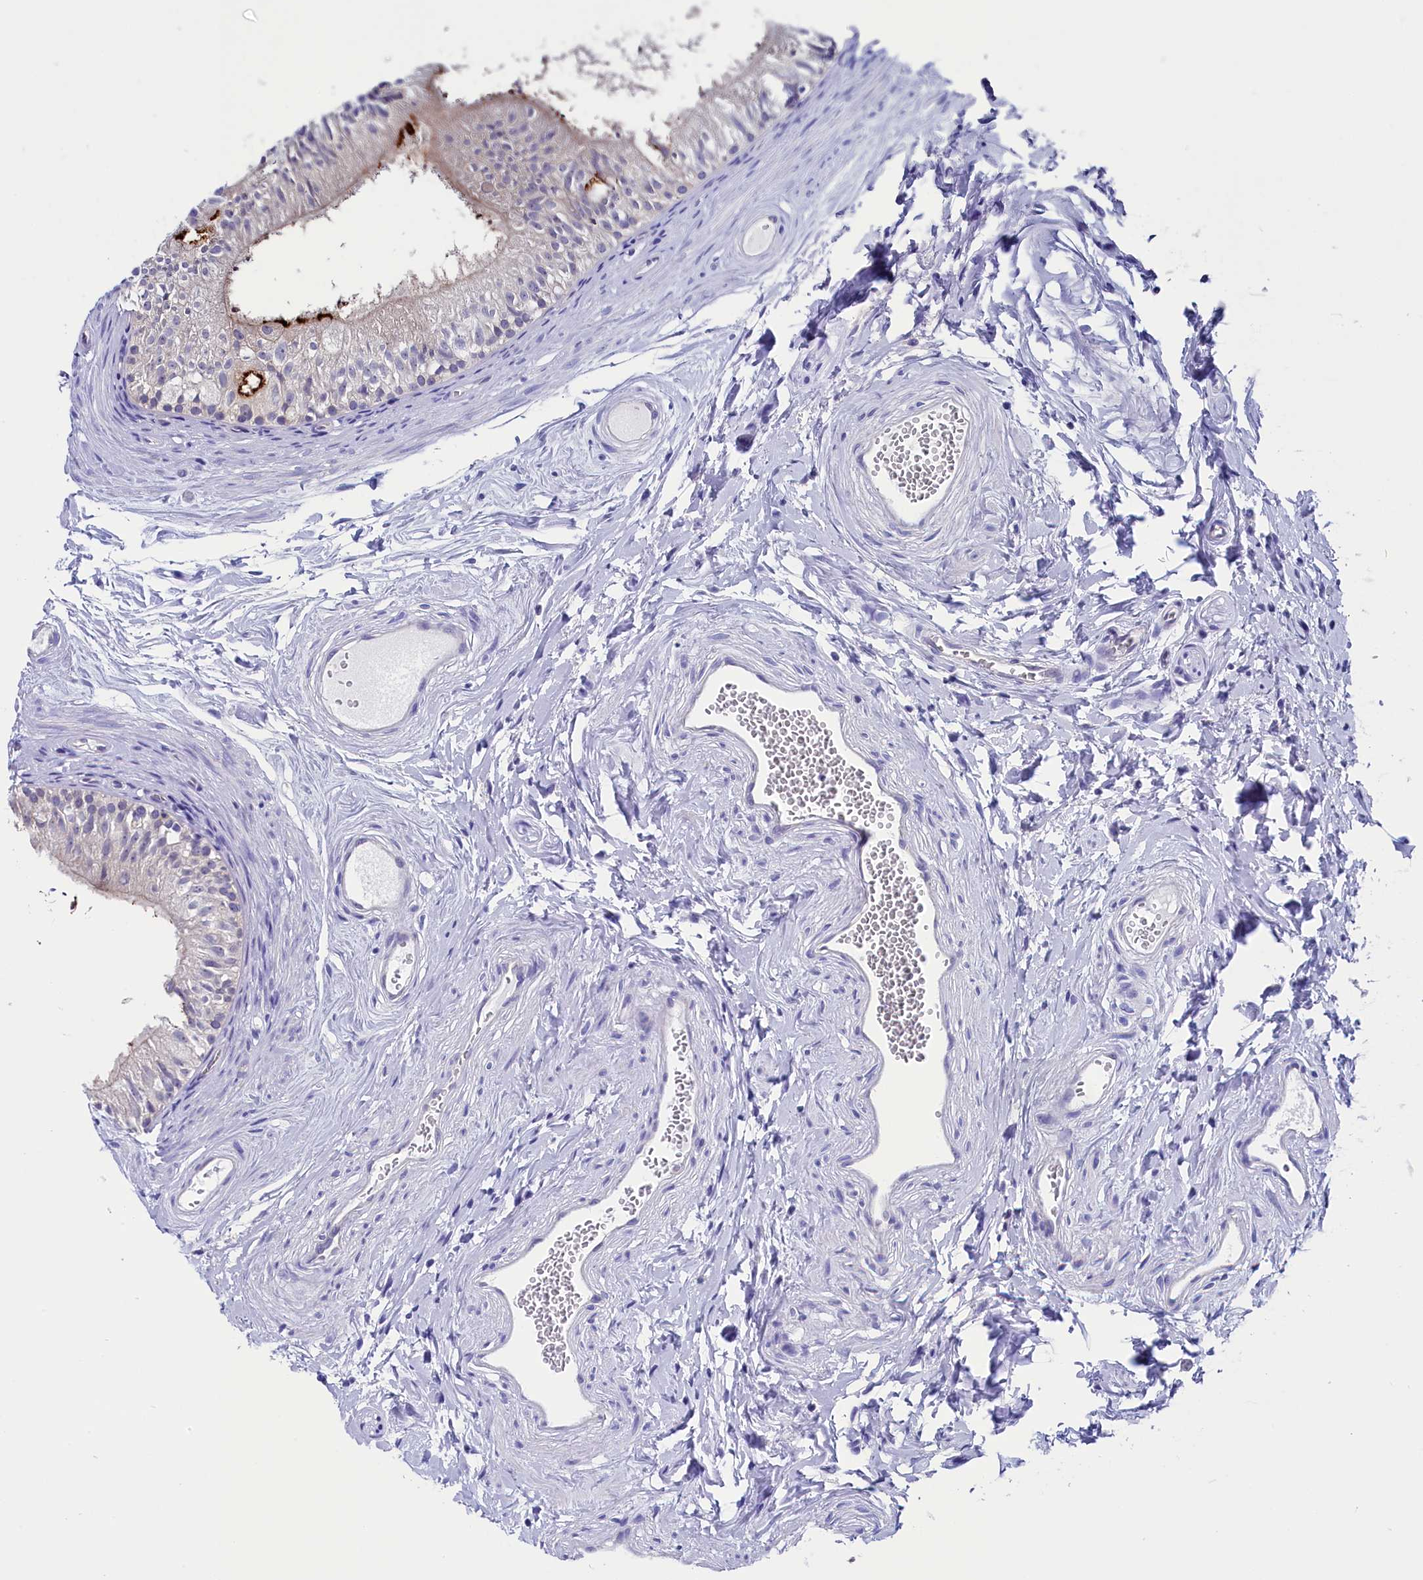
{"staining": {"intensity": "moderate", "quantity": "<25%", "location": "cytoplasmic/membranous"}, "tissue": "epididymis", "cell_type": "Glandular cells", "image_type": "normal", "snomed": [{"axis": "morphology", "description": "Normal tissue, NOS"}, {"axis": "topography", "description": "Epididymis"}], "caption": "Immunohistochemical staining of unremarkable epididymis displays low levels of moderate cytoplasmic/membranous positivity in about <25% of glandular cells. The protein of interest is shown in brown color, while the nuclei are stained blue.", "gene": "CIAPIN1", "patient": {"sex": "male", "age": 56}}